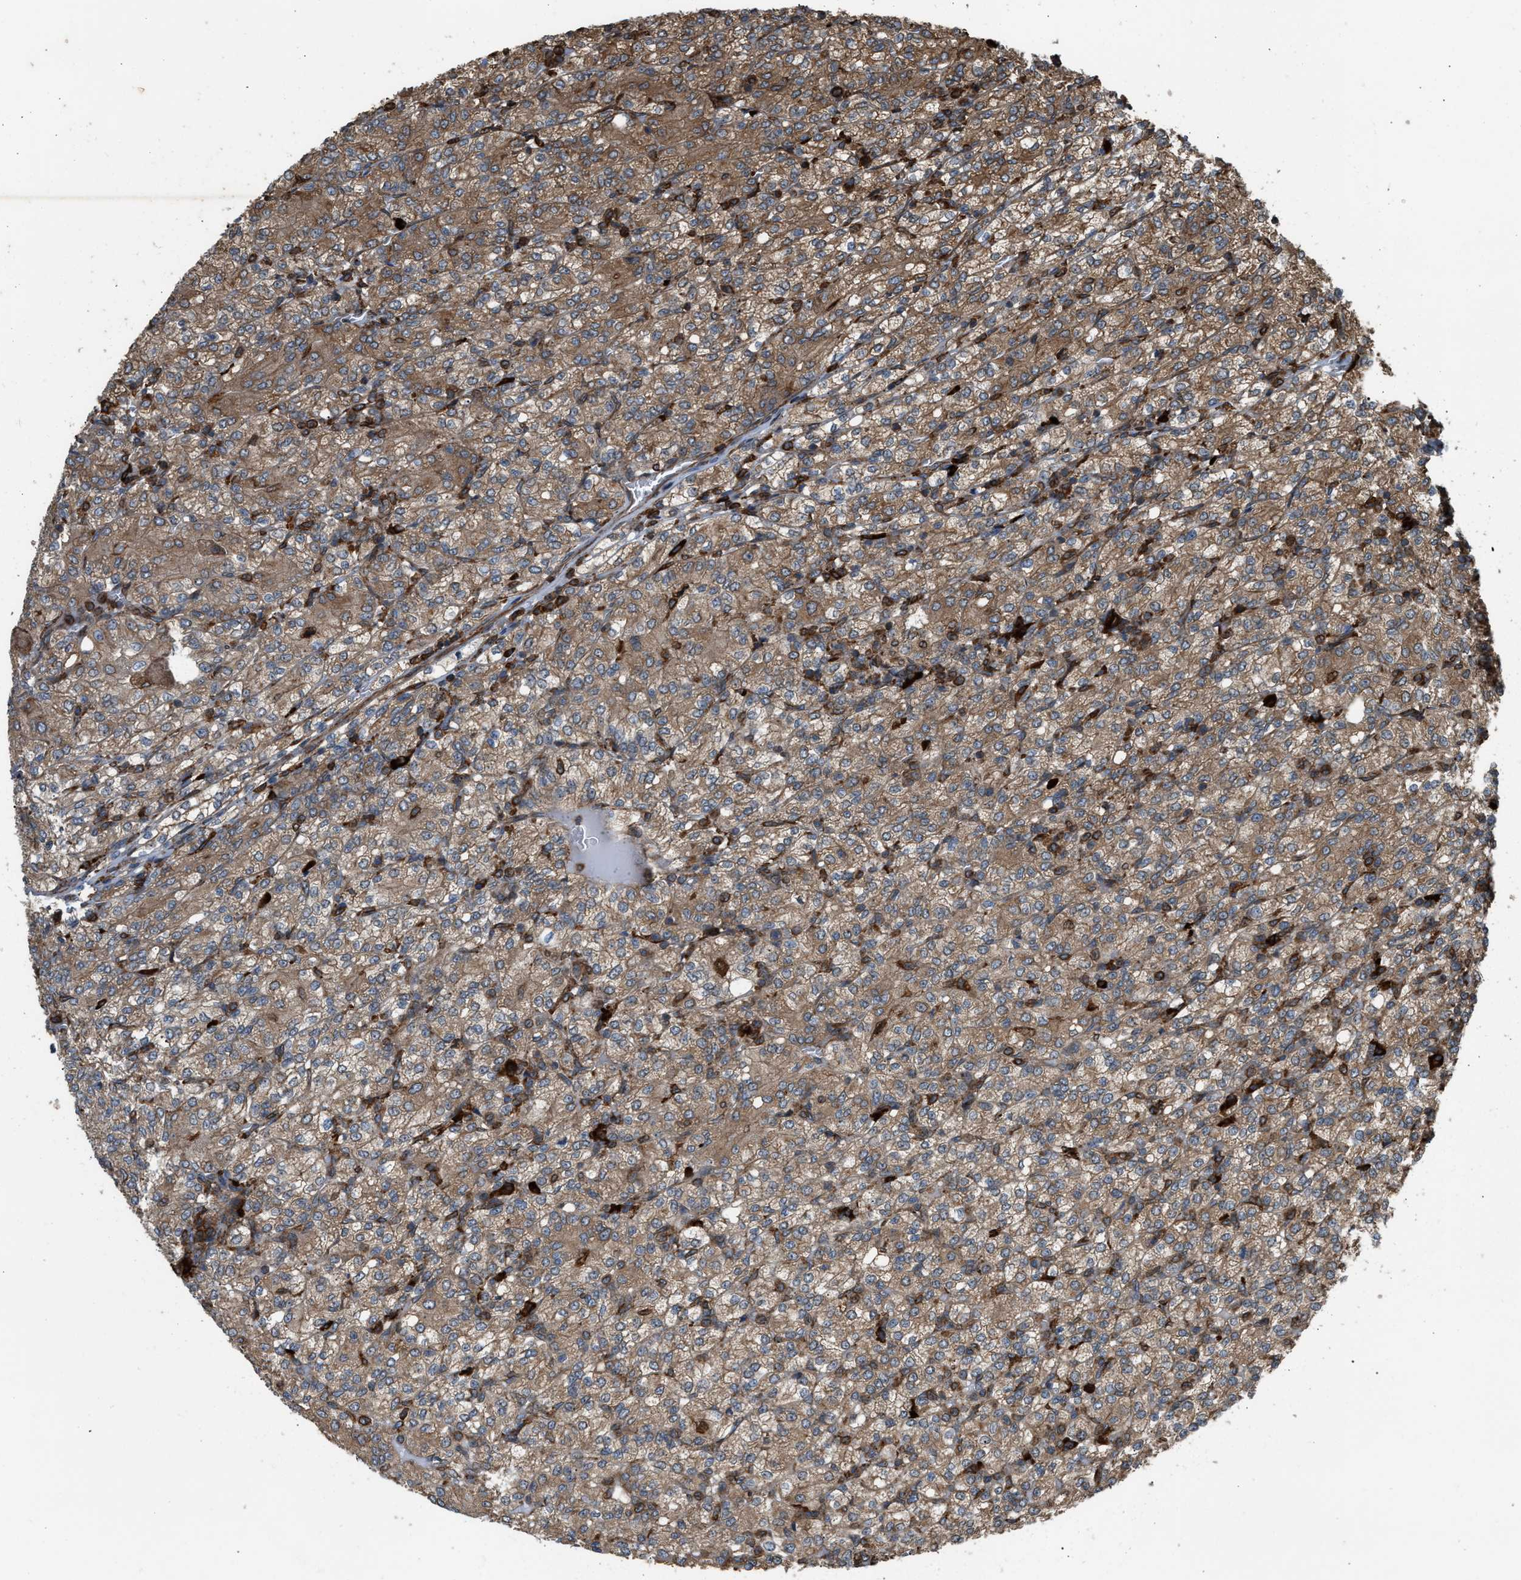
{"staining": {"intensity": "moderate", "quantity": ">75%", "location": "cytoplasmic/membranous"}, "tissue": "renal cancer", "cell_type": "Tumor cells", "image_type": "cancer", "snomed": [{"axis": "morphology", "description": "Adenocarcinoma, NOS"}, {"axis": "topography", "description": "Kidney"}], "caption": "Protein analysis of renal adenocarcinoma tissue shows moderate cytoplasmic/membranous expression in approximately >75% of tumor cells. Using DAB (3,3'-diaminobenzidine) (brown) and hematoxylin (blue) stains, captured at high magnification using brightfield microscopy.", "gene": "BAIAP2L1", "patient": {"sex": "male", "age": 77}}